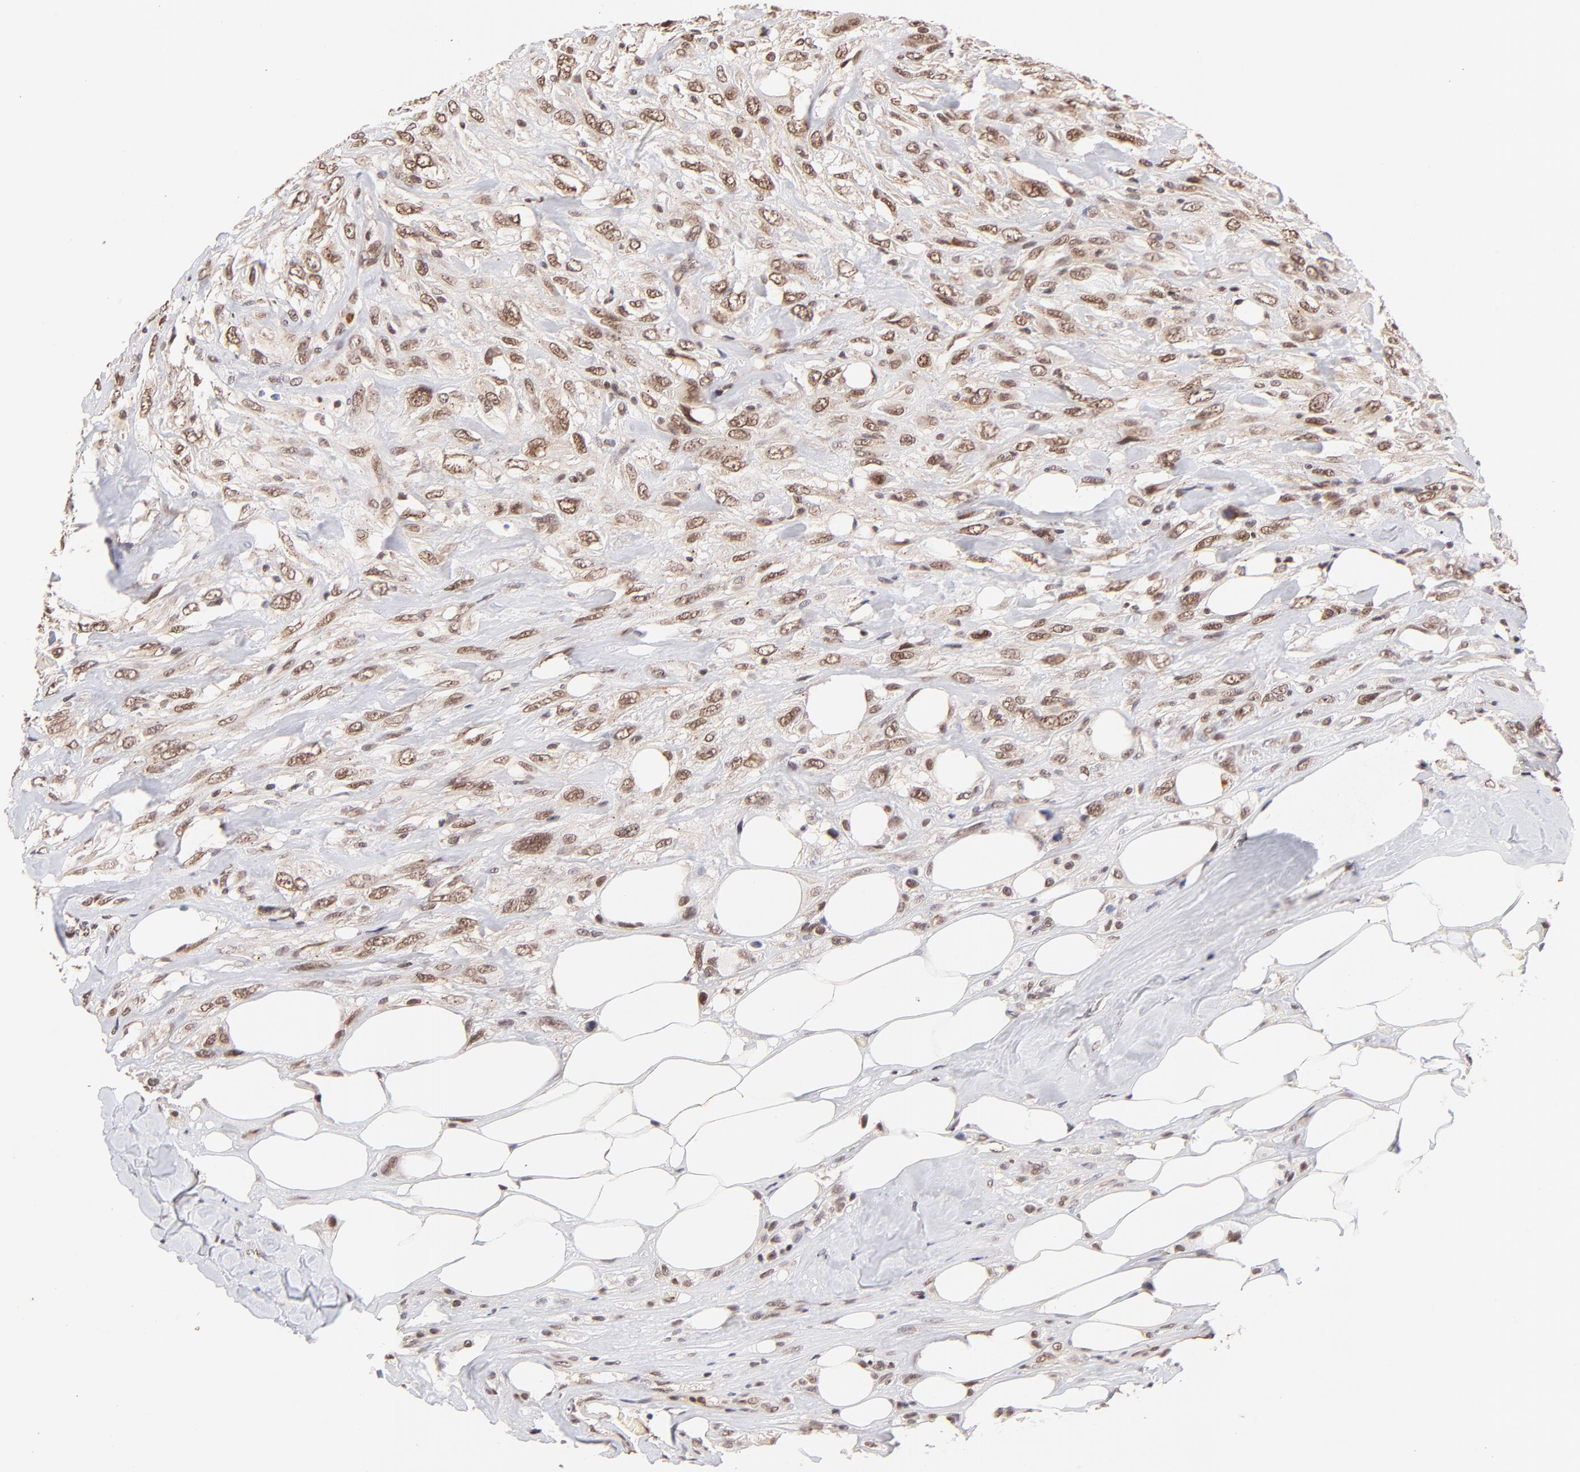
{"staining": {"intensity": "moderate", "quantity": ">75%", "location": "nuclear"}, "tissue": "breast cancer", "cell_type": "Tumor cells", "image_type": "cancer", "snomed": [{"axis": "morphology", "description": "Neoplasm, malignant, NOS"}, {"axis": "topography", "description": "Breast"}], "caption": "A photomicrograph of breast cancer (neoplasm (malignant)) stained for a protein demonstrates moderate nuclear brown staining in tumor cells. (DAB (3,3'-diaminobenzidine) IHC with brightfield microscopy, high magnification).", "gene": "MED12", "patient": {"sex": "female", "age": 50}}